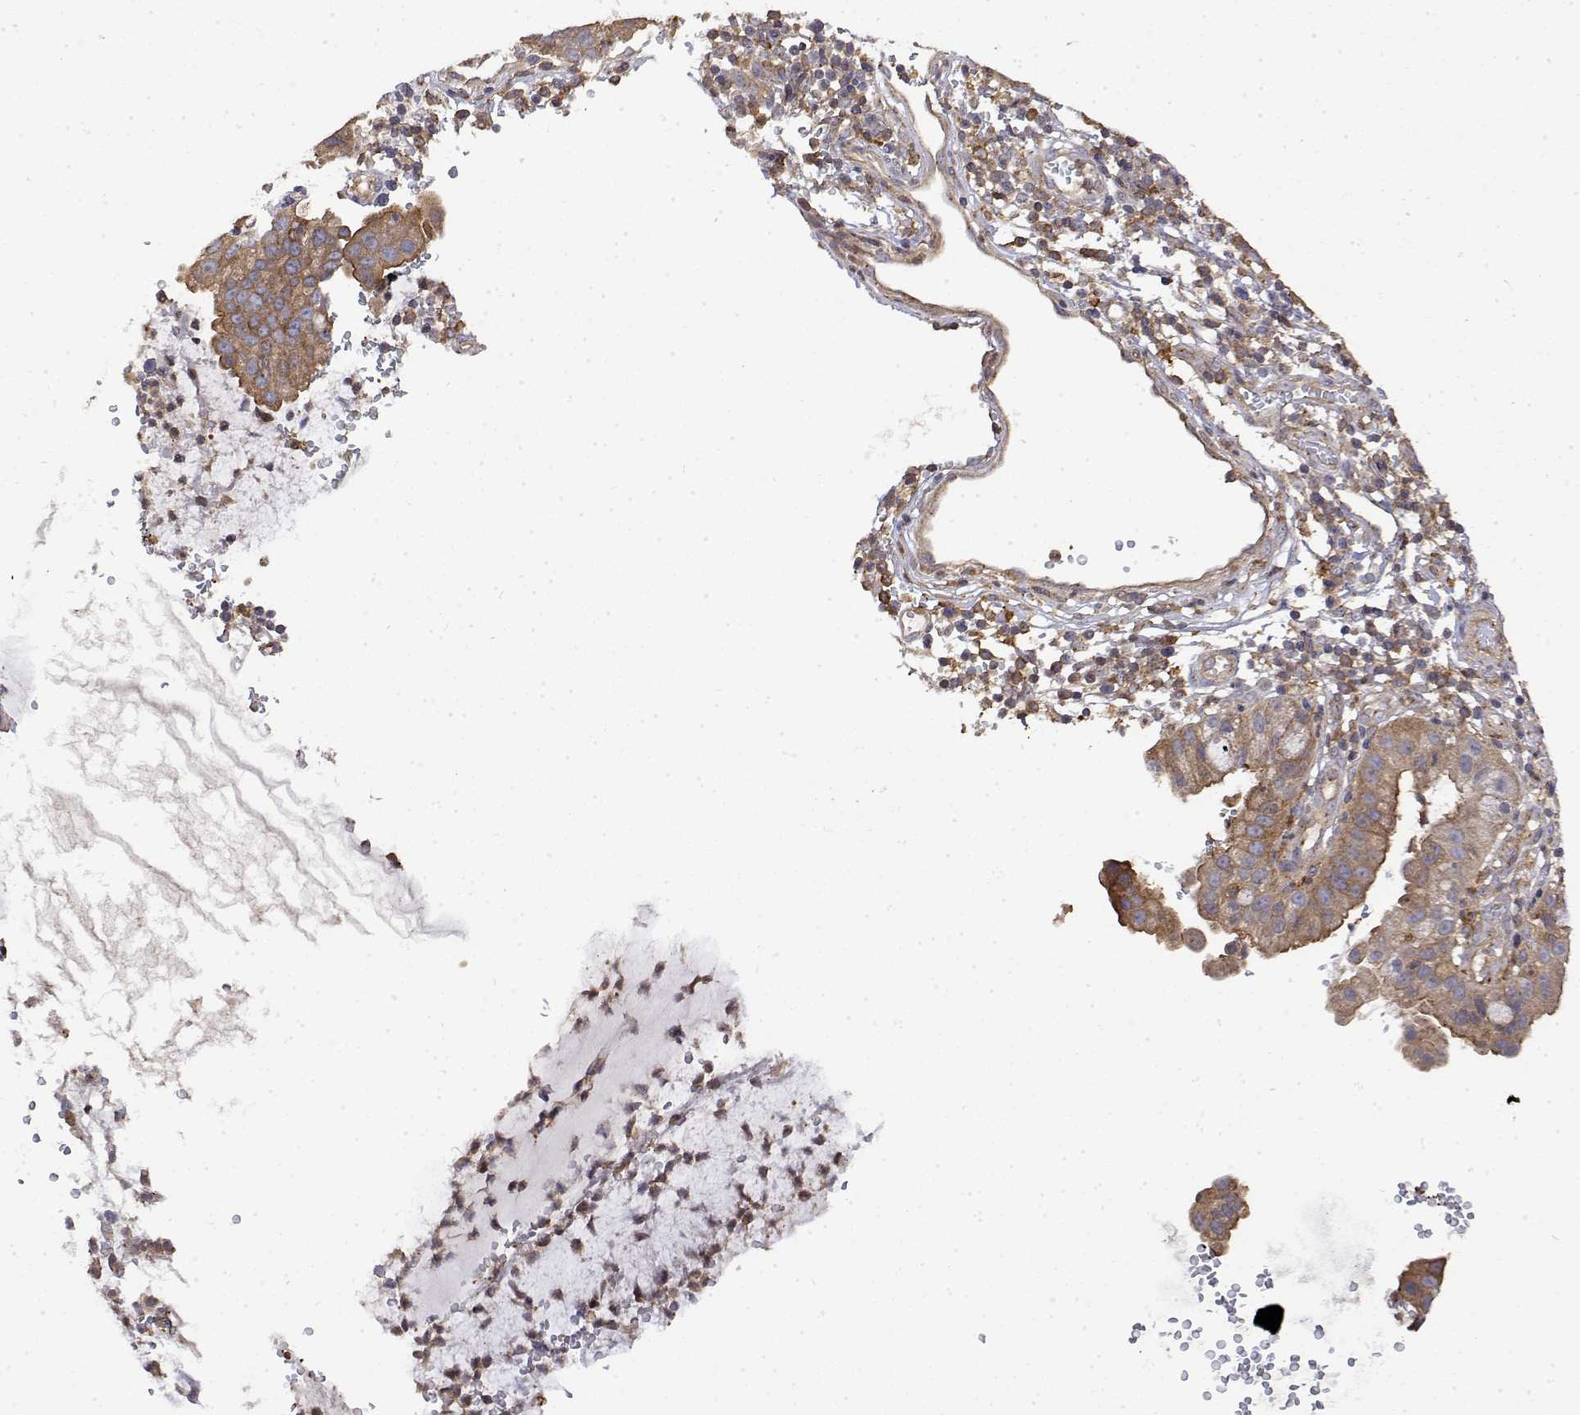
{"staining": {"intensity": "moderate", "quantity": ">75%", "location": "cytoplasmic/membranous"}, "tissue": "cervical cancer", "cell_type": "Tumor cells", "image_type": "cancer", "snomed": [{"axis": "morphology", "description": "Adenocarcinoma, NOS"}, {"axis": "topography", "description": "Cervix"}], "caption": "Protein staining of adenocarcinoma (cervical) tissue exhibits moderate cytoplasmic/membranous staining in approximately >75% of tumor cells.", "gene": "PACSIN2", "patient": {"sex": "female", "age": 34}}